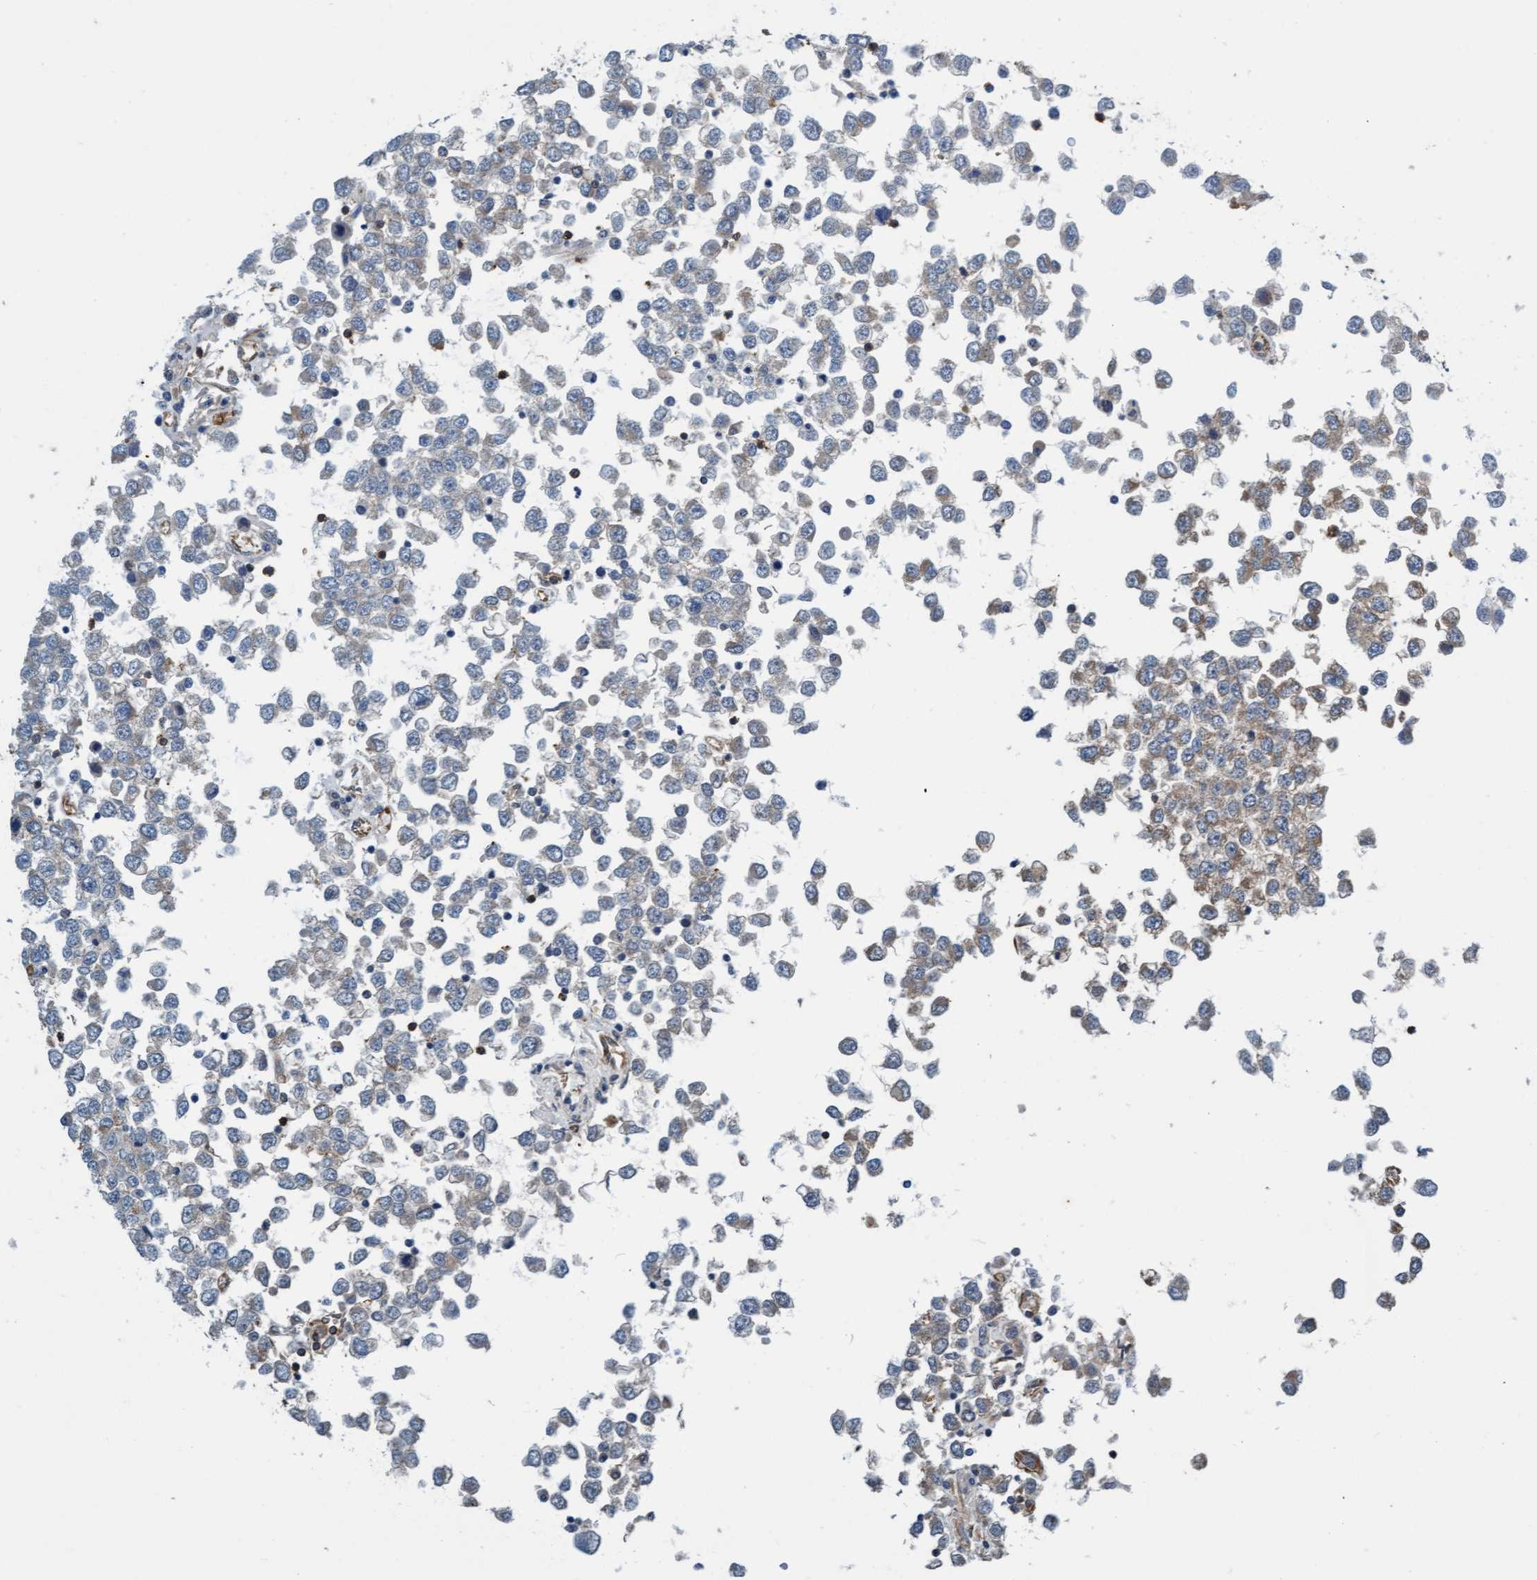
{"staining": {"intensity": "weak", "quantity": "<25%", "location": "cytoplasmic/membranous"}, "tissue": "testis cancer", "cell_type": "Tumor cells", "image_type": "cancer", "snomed": [{"axis": "morphology", "description": "Seminoma, NOS"}, {"axis": "topography", "description": "Testis"}], "caption": "IHC micrograph of testis cancer stained for a protein (brown), which shows no positivity in tumor cells. The staining was performed using DAB to visualize the protein expression in brown, while the nuclei were stained in blue with hematoxylin (Magnification: 20x).", "gene": "FMNL3", "patient": {"sex": "male", "age": 65}}